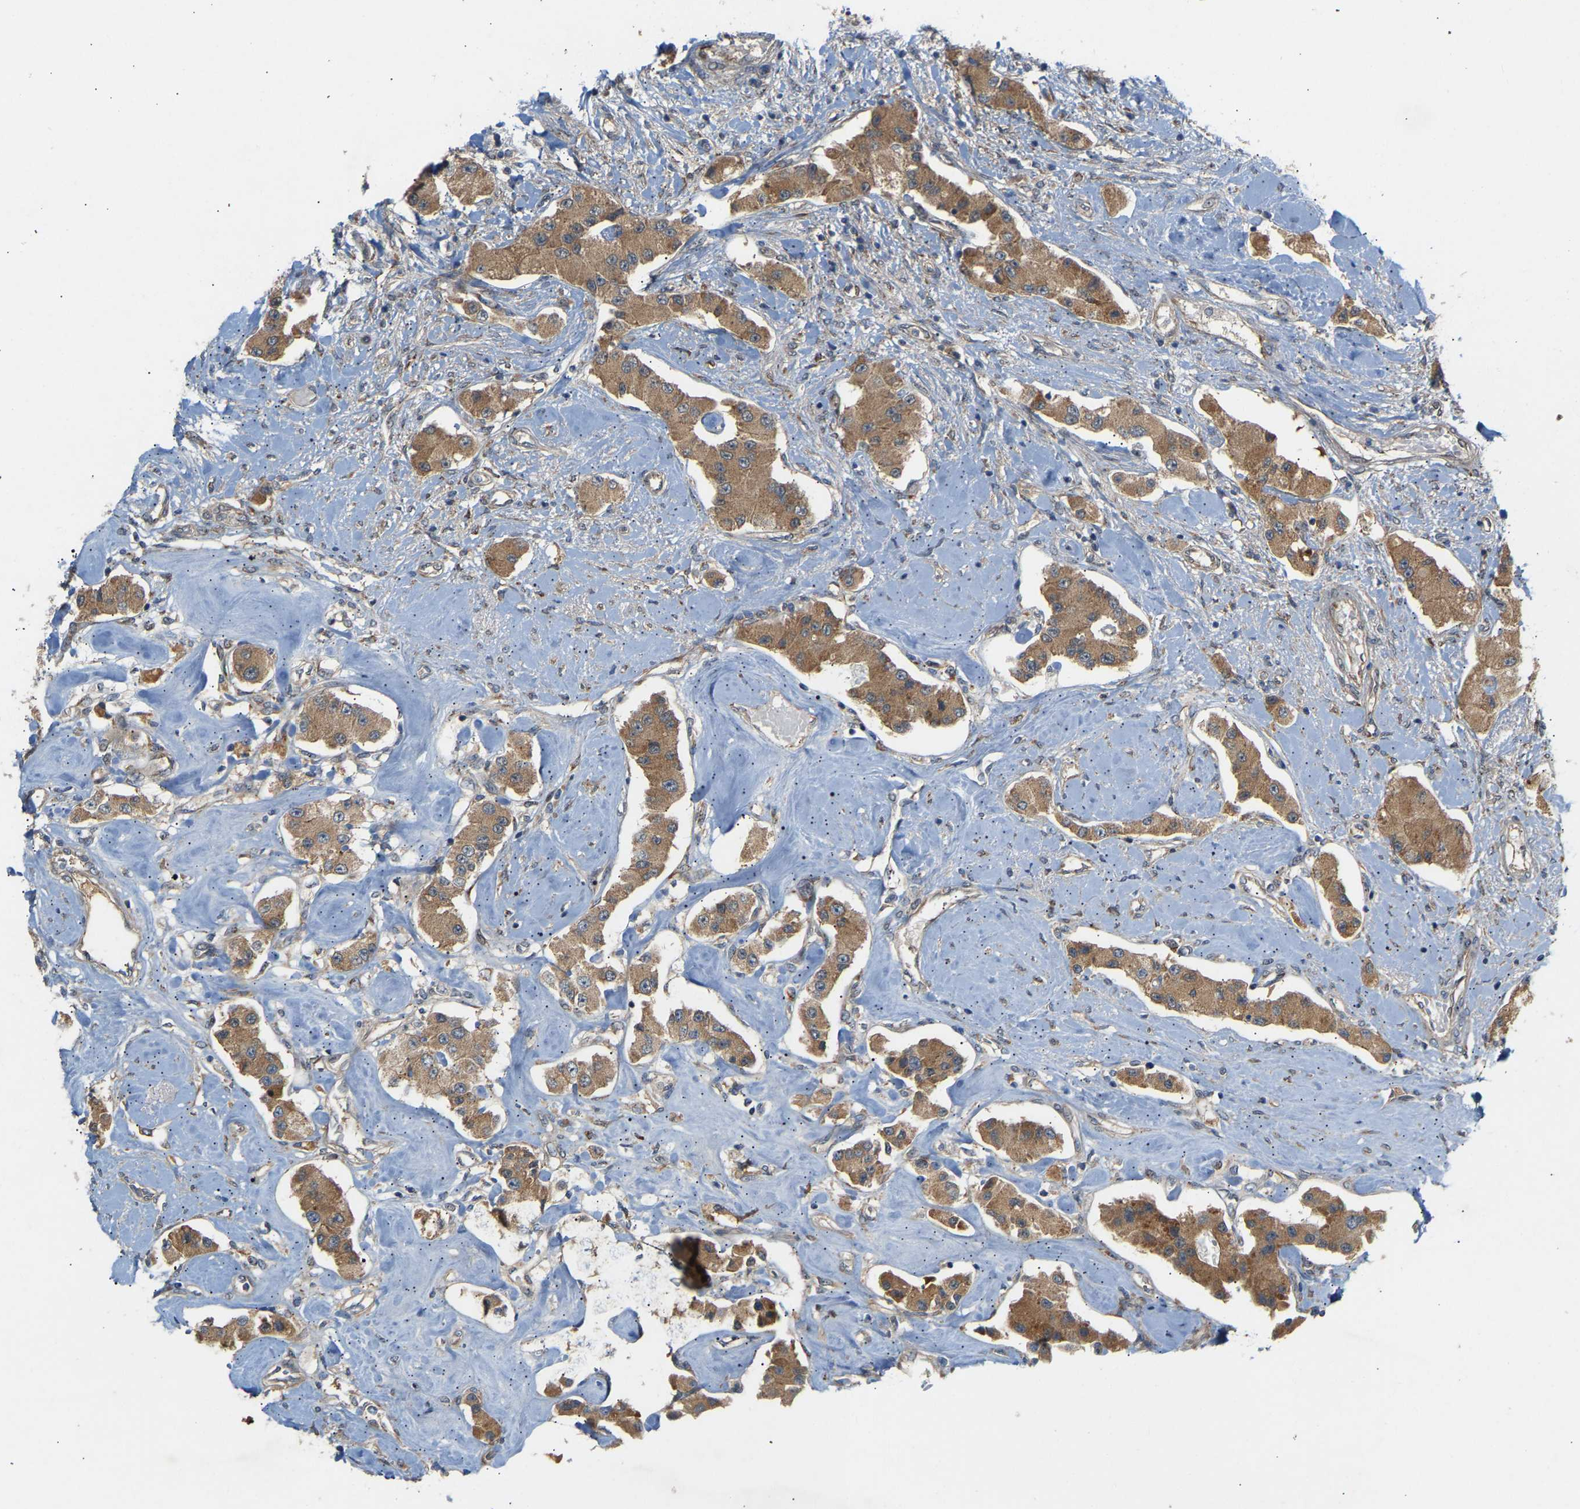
{"staining": {"intensity": "moderate", "quantity": ">75%", "location": "cytoplasmic/membranous"}, "tissue": "carcinoid", "cell_type": "Tumor cells", "image_type": "cancer", "snomed": [{"axis": "morphology", "description": "Carcinoid, malignant, NOS"}, {"axis": "topography", "description": "Pancreas"}], "caption": "Immunohistochemical staining of human malignant carcinoid displays medium levels of moderate cytoplasmic/membranous positivity in approximately >75% of tumor cells.", "gene": "PTCD1", "patient": {"sex": "male", "age": 41}}